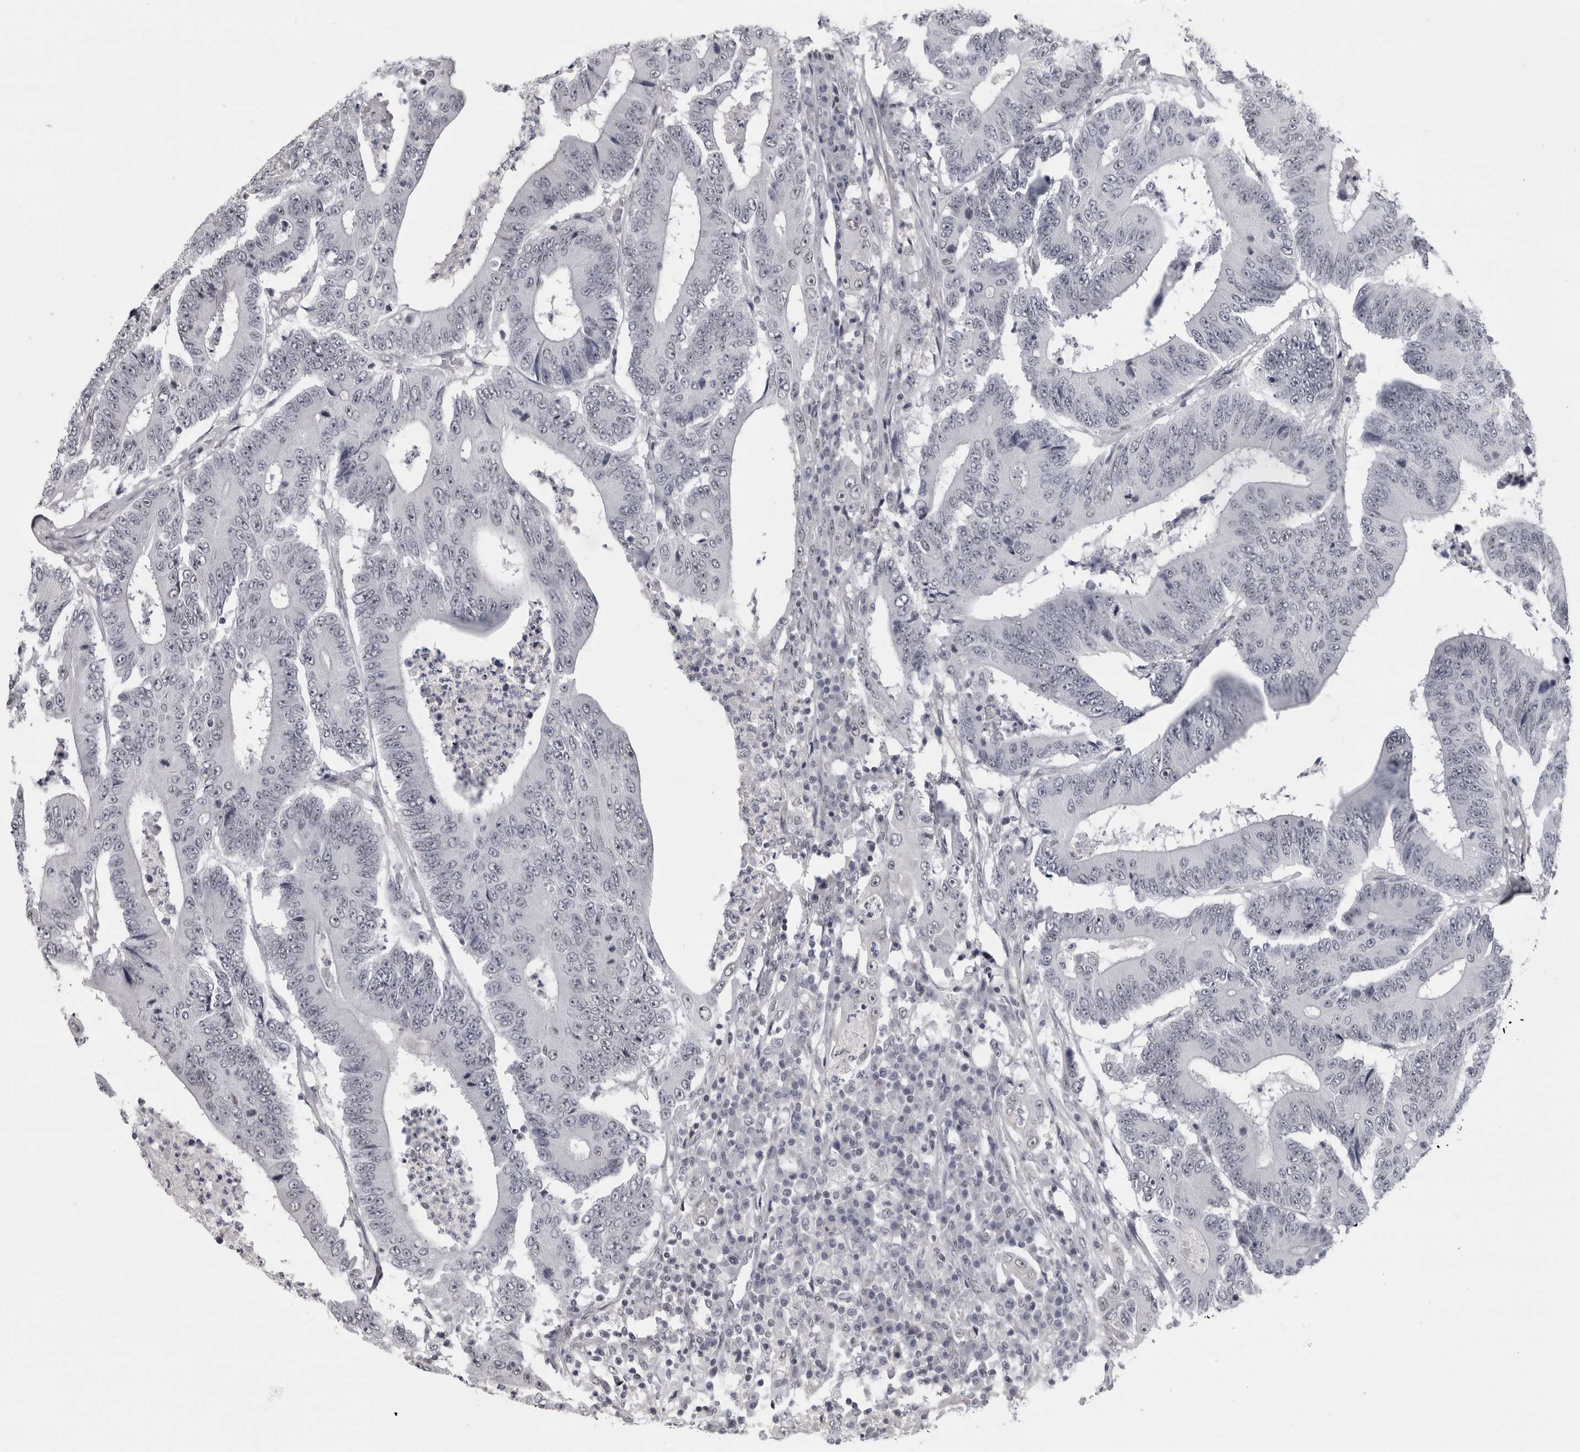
{"staining": {"intensity": "weak", "quantity": "<25%", "location": "nuclear"}, "tissue": "colorectal cancer", "cell_type": "Tumor cells", "image_type": "cancer", "snomed": [{"axis": "morphology", "description": "Adenocarcinoma, NOS"}, {"axis": "topography", "description": "Colon"}], "caption": "Immunohistochemistry (IHC) histopathology image of neoplastic tissue: human adenocarcinoma (colorectal) stained with DAB (3,3'-diaminobenzidine) exhibits no significant protein staining in tumor cells.", "gene": "ARID4B", "patient": {"sex": "male", "age": 83}}